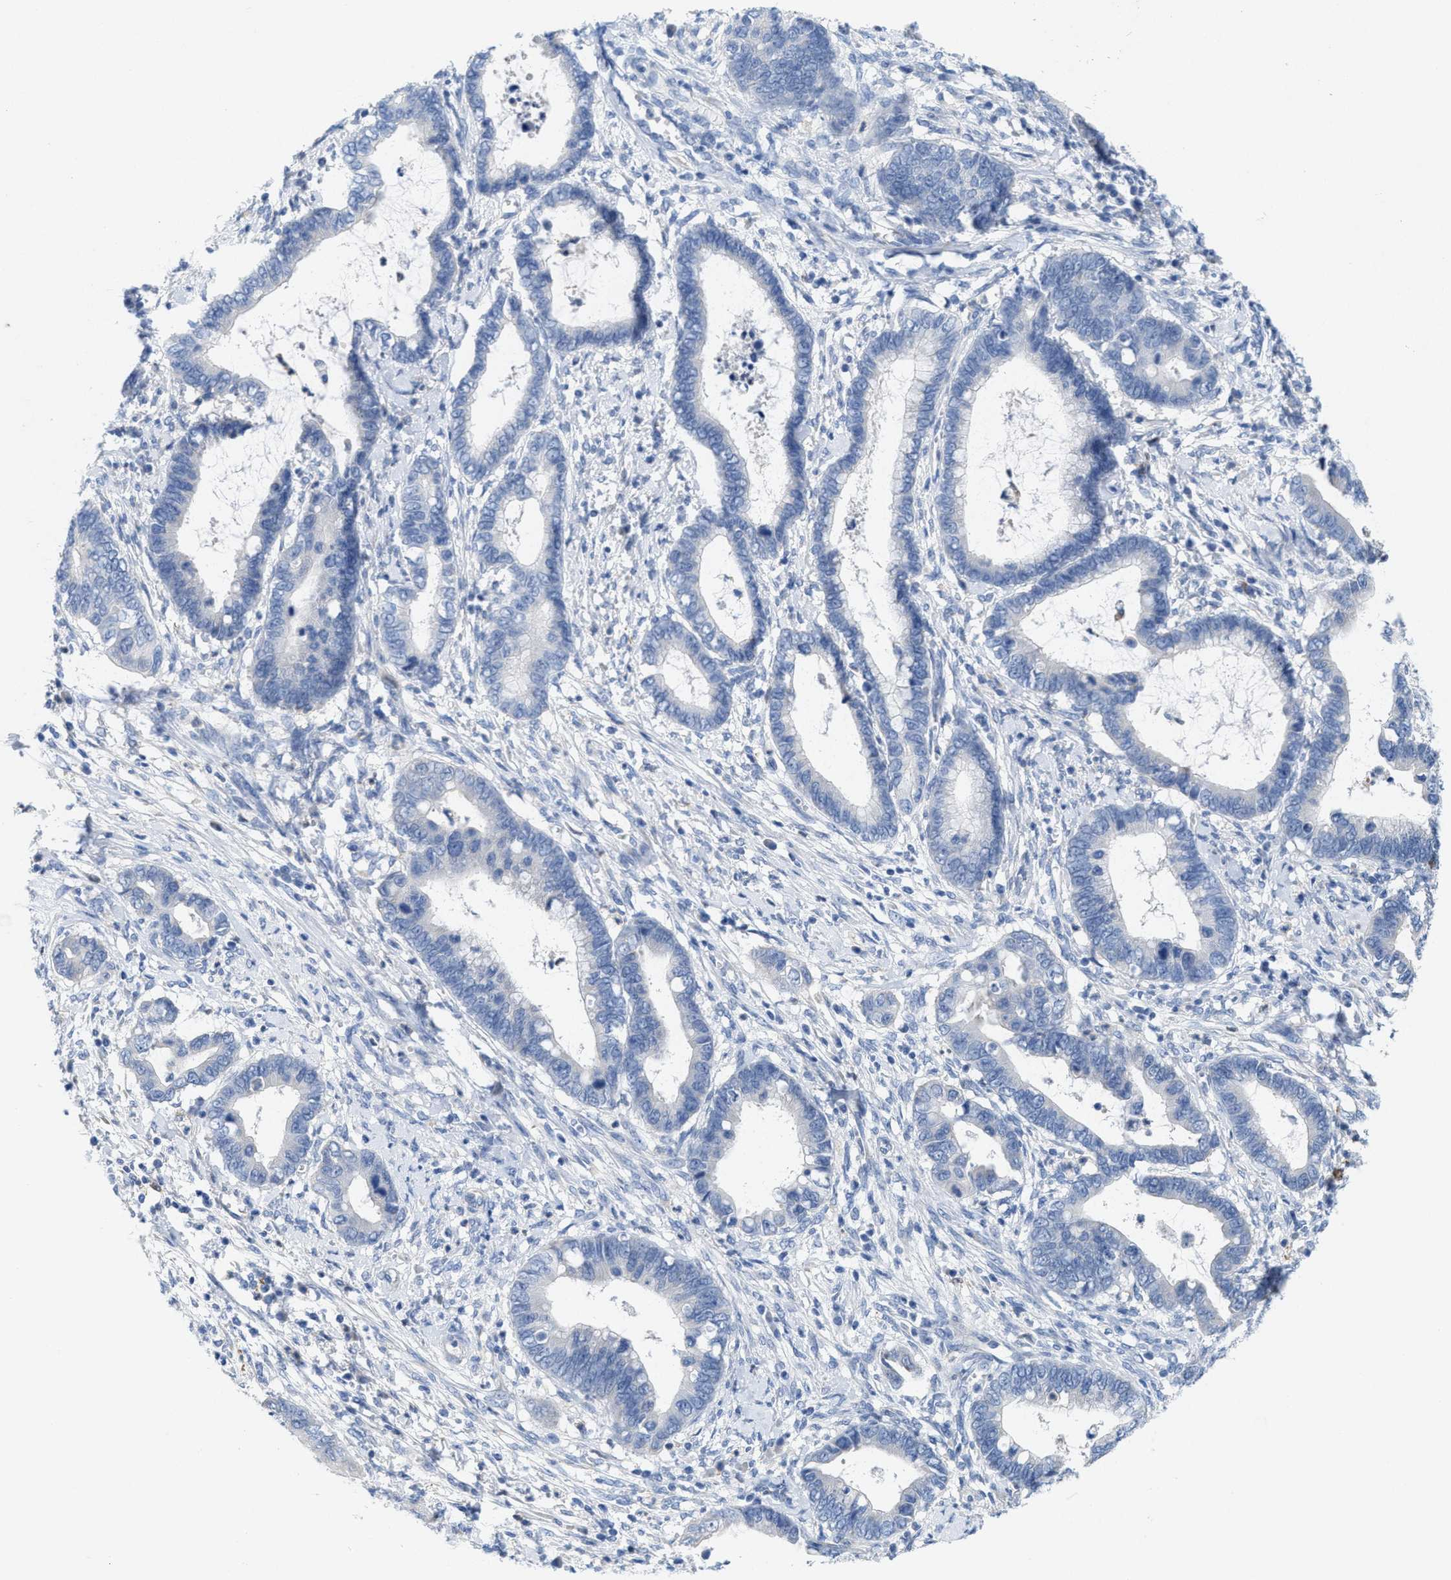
{"staining": {"intensity": "negative", "quantity": "none", "location": "none"}, "tissue": "cervical cancer", "cell_type": "Tumor cells", "image_type": "cancer", "snomed": [{"axis": "morphology", "description": "Adenocarcinoma, NOS"}, {"axis": "topography", "description": "Cervix"}], "caption": "High magnification brightfield microscopy of adenocarcinoma (cervical) stained with DAB (3,3'-diaminobenzidine) (brown) and counterstained with hematoxylin (blue): tumor cells show no significant staining. (Brightfield microscopy of DAB immunohistochemistry at high magnification).", "gene": "CPA2", "patient": {"sex": "female", "age": 44}}